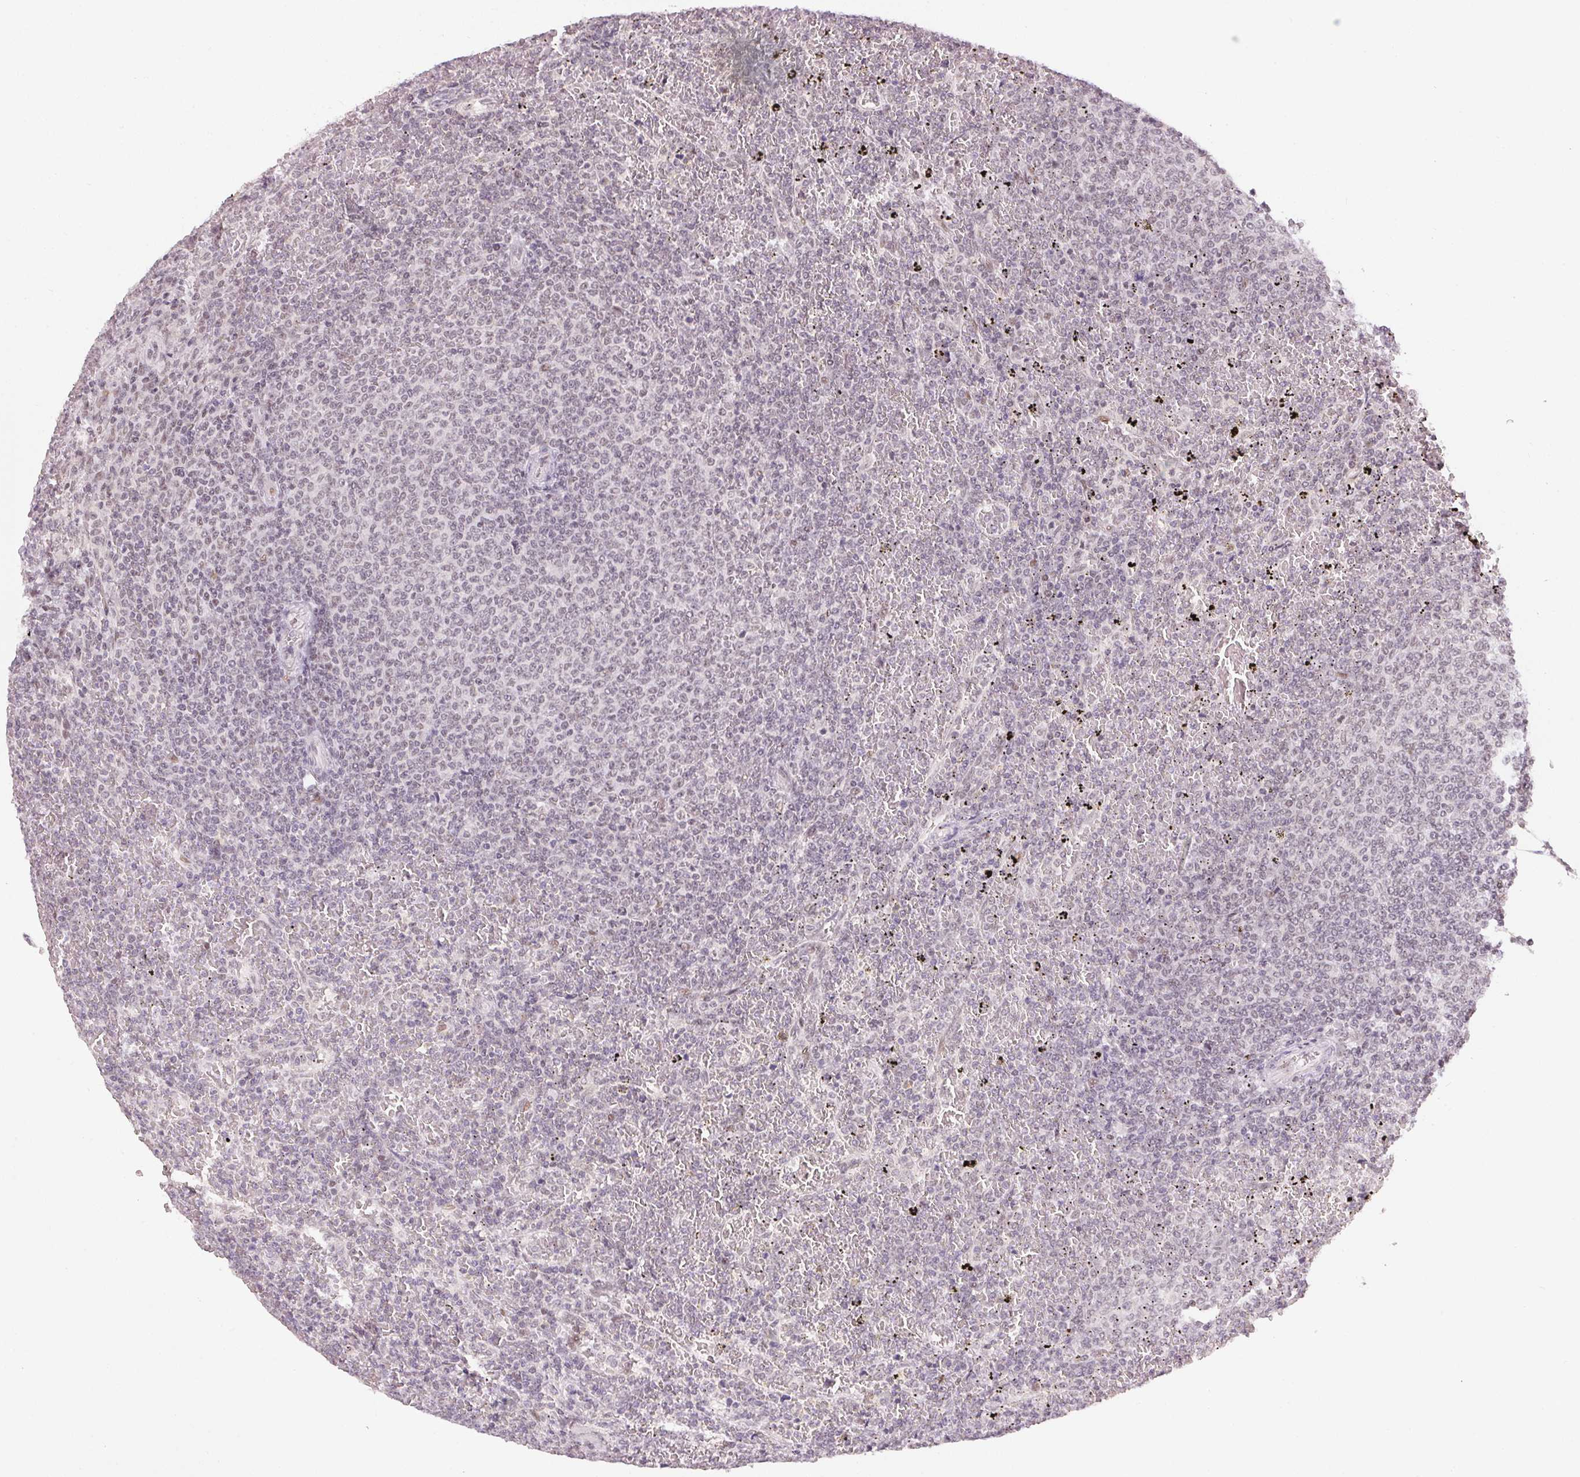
{"staining": {"intensity": "negative", "quantity": "none", "location": "none"}, "tissue": "lymphoma", "cell_type": "Tumor cells", "image_type": "cancer", "snomed": [{"axis": "morphology", "description": "Malignant lymphoma, non-Hodgkin's type, Low grade"}, {"axis": "topography", "description": "Spleen"}], "caption": "Protein analysis of lymphoma displays no significant expression in tumor cells.", "gene": "KDM4D", "patient": {"sex": "female", "age": 77}}